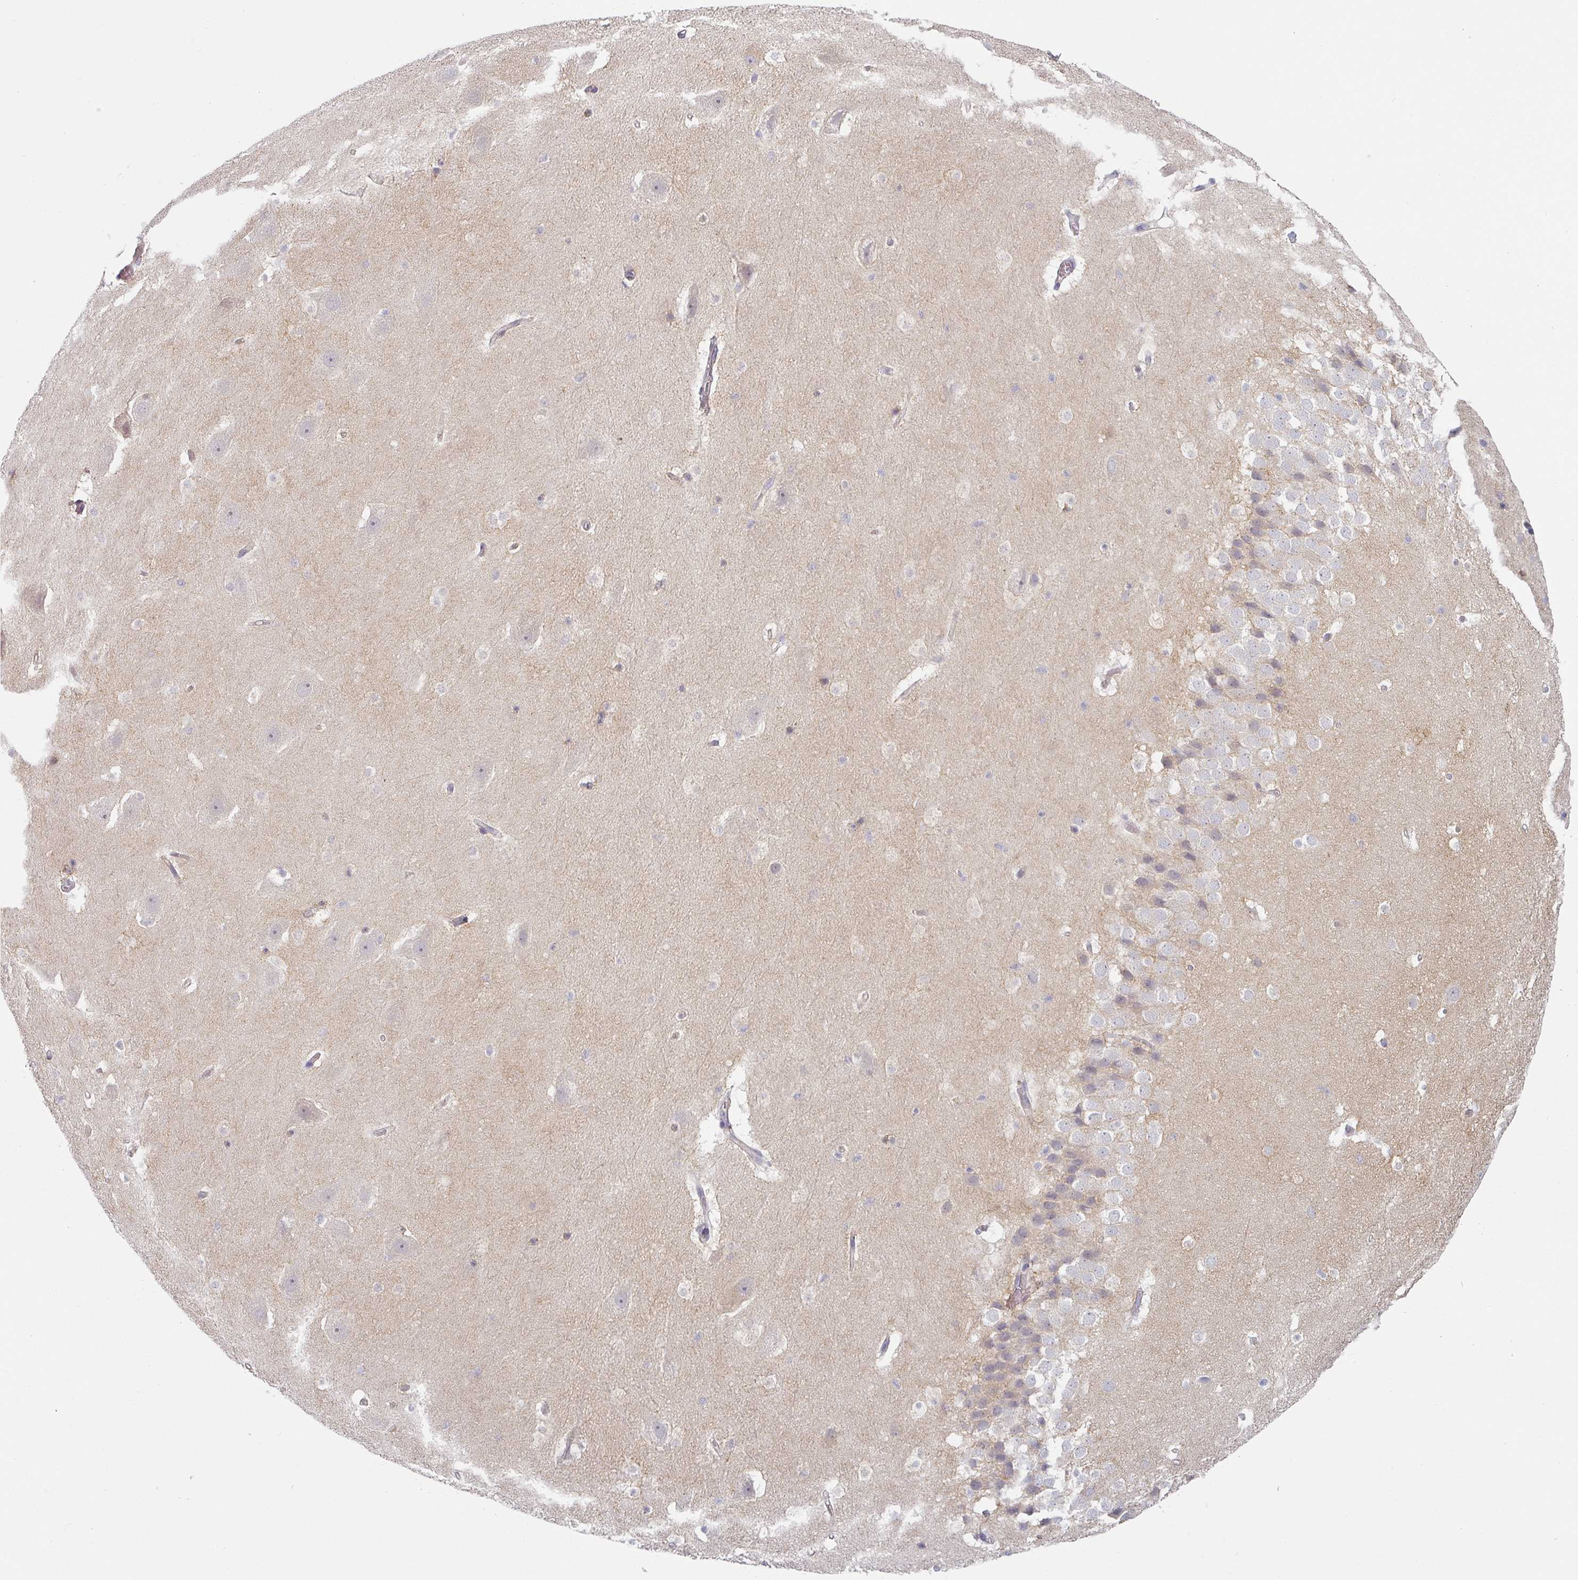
{"staining": {"intensity": "weak", "quantity": "25%-75%", "location": "cytoplasmic/membranous"}, "tissue": "hippocampus", "cell_type": "Glial cells", "image_type": "normal", "snomed": [{"axis": "morphology", "description": "Normal tissue, NOS"}, {"axis": "topography", "description": "Hippocampus"}], "caption": "Unremarkable hippocampus reveals weak cytoplasmic/membranous positivity in approximately 25%-75% of glial cells.", "gene": "PRODH2", "patient": {"sex": "male", "age": 37}}